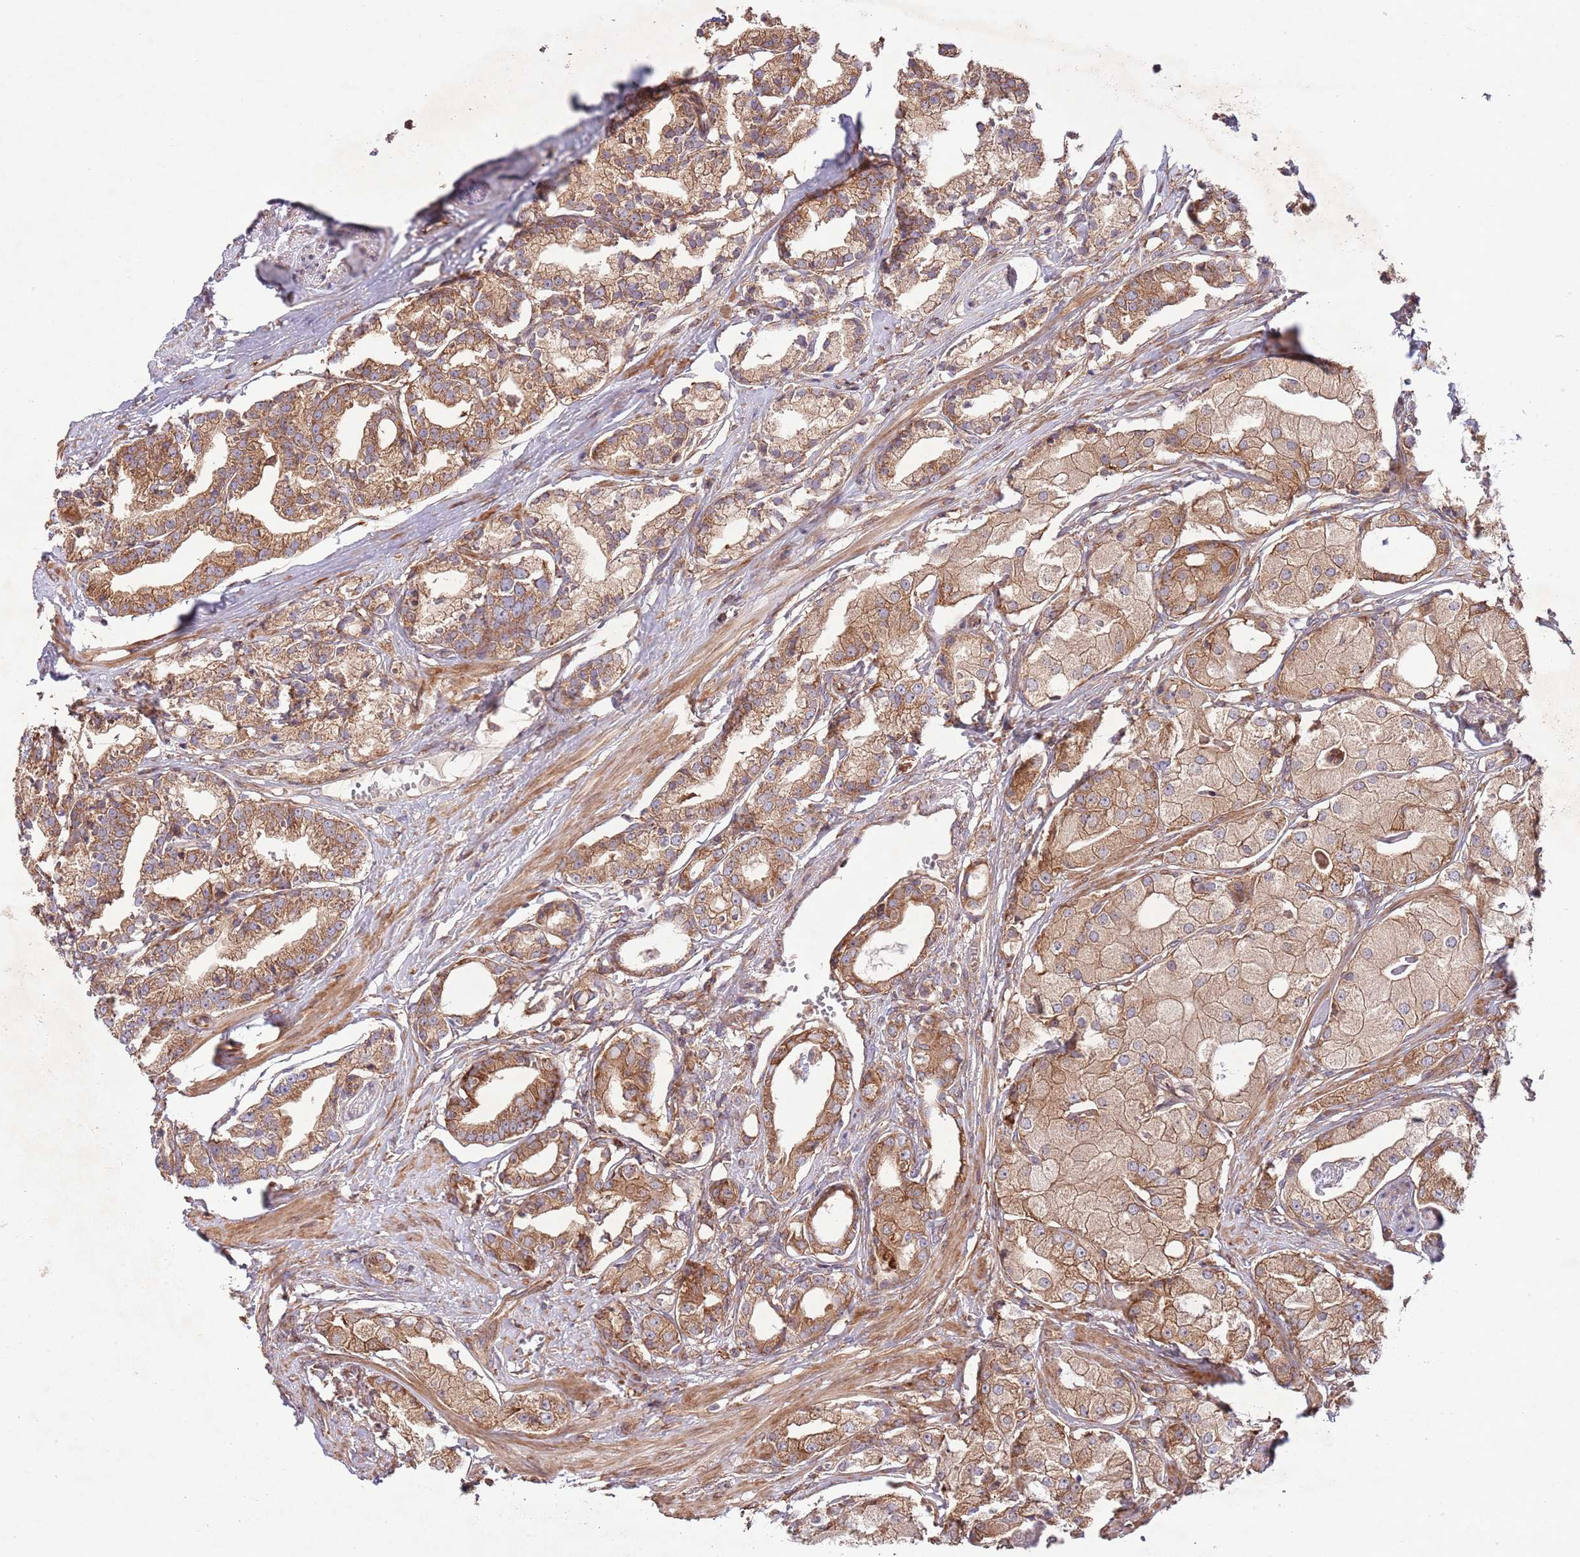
{"staining": {"intensity": "moderate", "quantity": ">75%", "location": "cytoplasmic/membranous"}, "tissue": "prostate cancer", "cell_type": "Tumor cells", "image_type": "cancer", "snomed": [{"axis": "morphology", "description": "Adenocarcinoma, High grade"}, {"axis": "topography", "description": "Prostate"}], "caption": "IHC of adenocarcinoma (high-grade) (prostate) shows medium levels of moderate cytoplasmic/membranous expression in about >75% of tumor cells. (brown staining indicates protein expression, while blue staining denotes nuclei).", "gene": "RNF19B", "patient": {"sex": "male", "age": 71}}